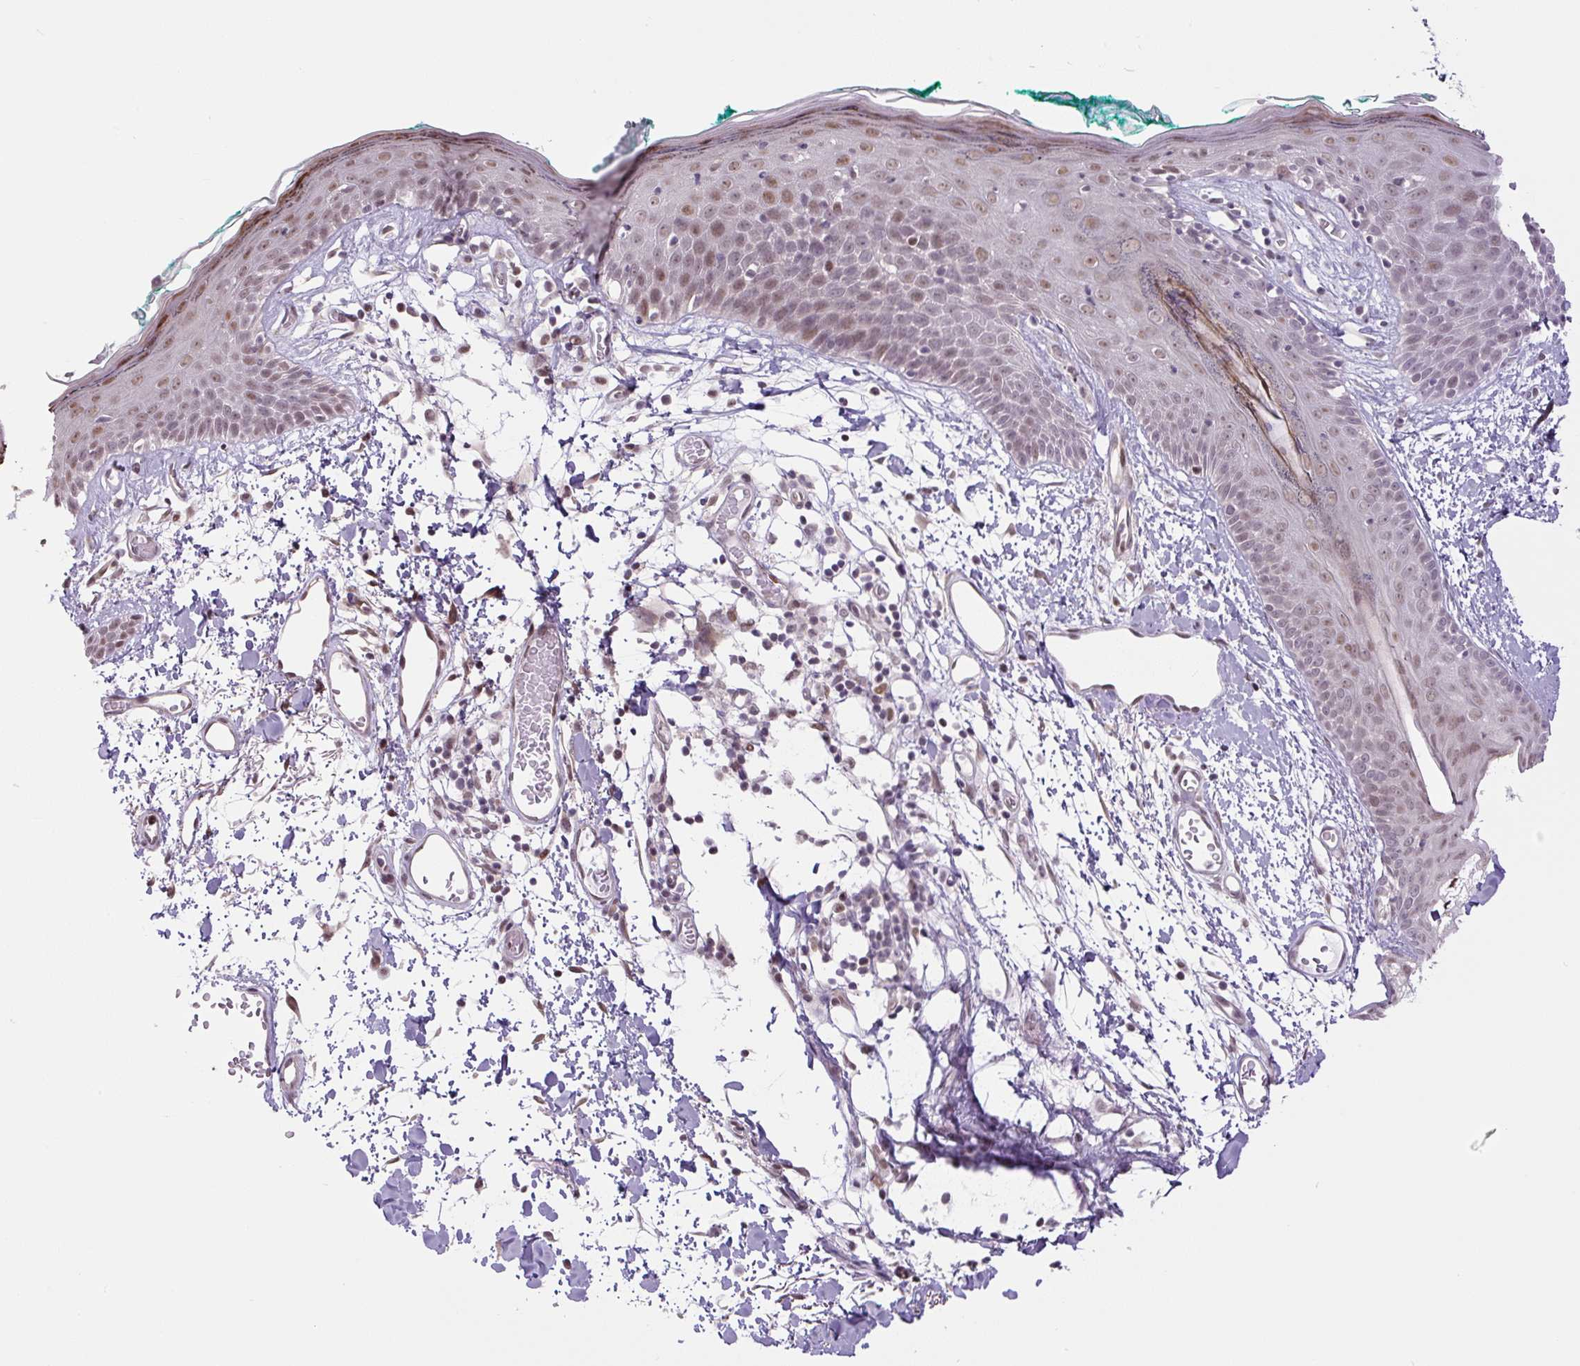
{"staining": {"intensity": "moderate", "quantity": "25%-75%", "location": "nuclear"}, "tissue": "skin", "cell_type": "Fibroblasts", "image_type": "normal", "snomed": [{"axis": "morphology", "description": "Normal tissue, NOS"}, {"axis": "topography", "description": "Skin"}], "caption": "Protein expression analysis of normal human skin reveals moderate nuclear positivity in about 25%-75% of fibroblasts. (Stains: DAB (3,3'-diaminobenzidine) in brown, nuclei in blue, Microscopy: brightfield microscopy at high magnification).", "gene": "TCFL5", "patient": {"sex": "male", "age": 79}}